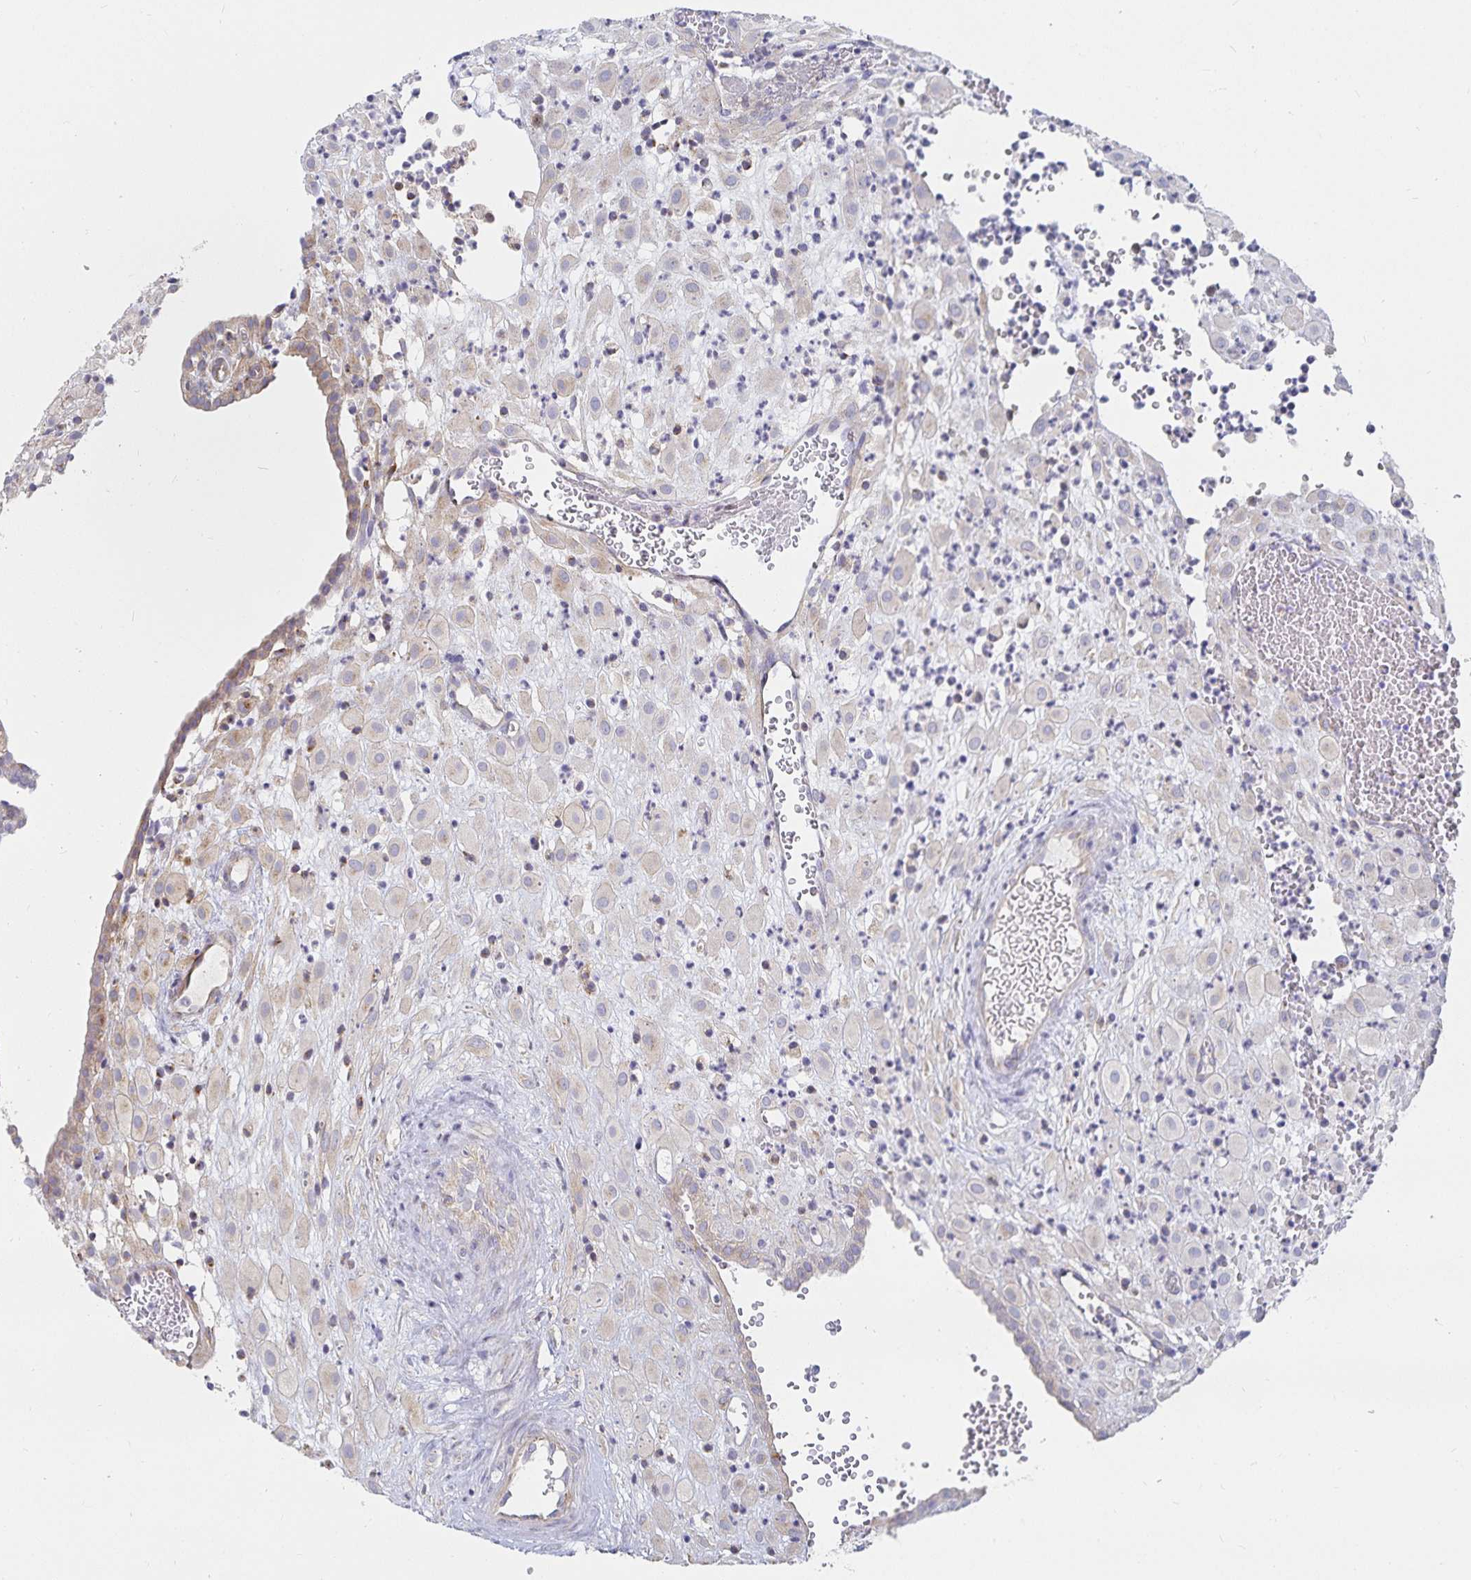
{"staining": {"intensity": "weak", "quantity": "<25%", "location": "cytoplasmic/membranous"}, "tissue": "placenta", "cell_type": "Decidual cells", "image_type": "normal", "snomed": [{"axis": "morphology", "description": "Normal tissue, NOS"}, {"axis": "topography", "description": "Placenta"}], "caption": "Micrograph shows no significant protein expression in decidual cells of normal placenta. The staining is performed using DAB brown chromogen with nuclei counter-stained in using hematoxylin.", "gene": "SFTPA1", "patient": {"sex": "female", "age": 24}}